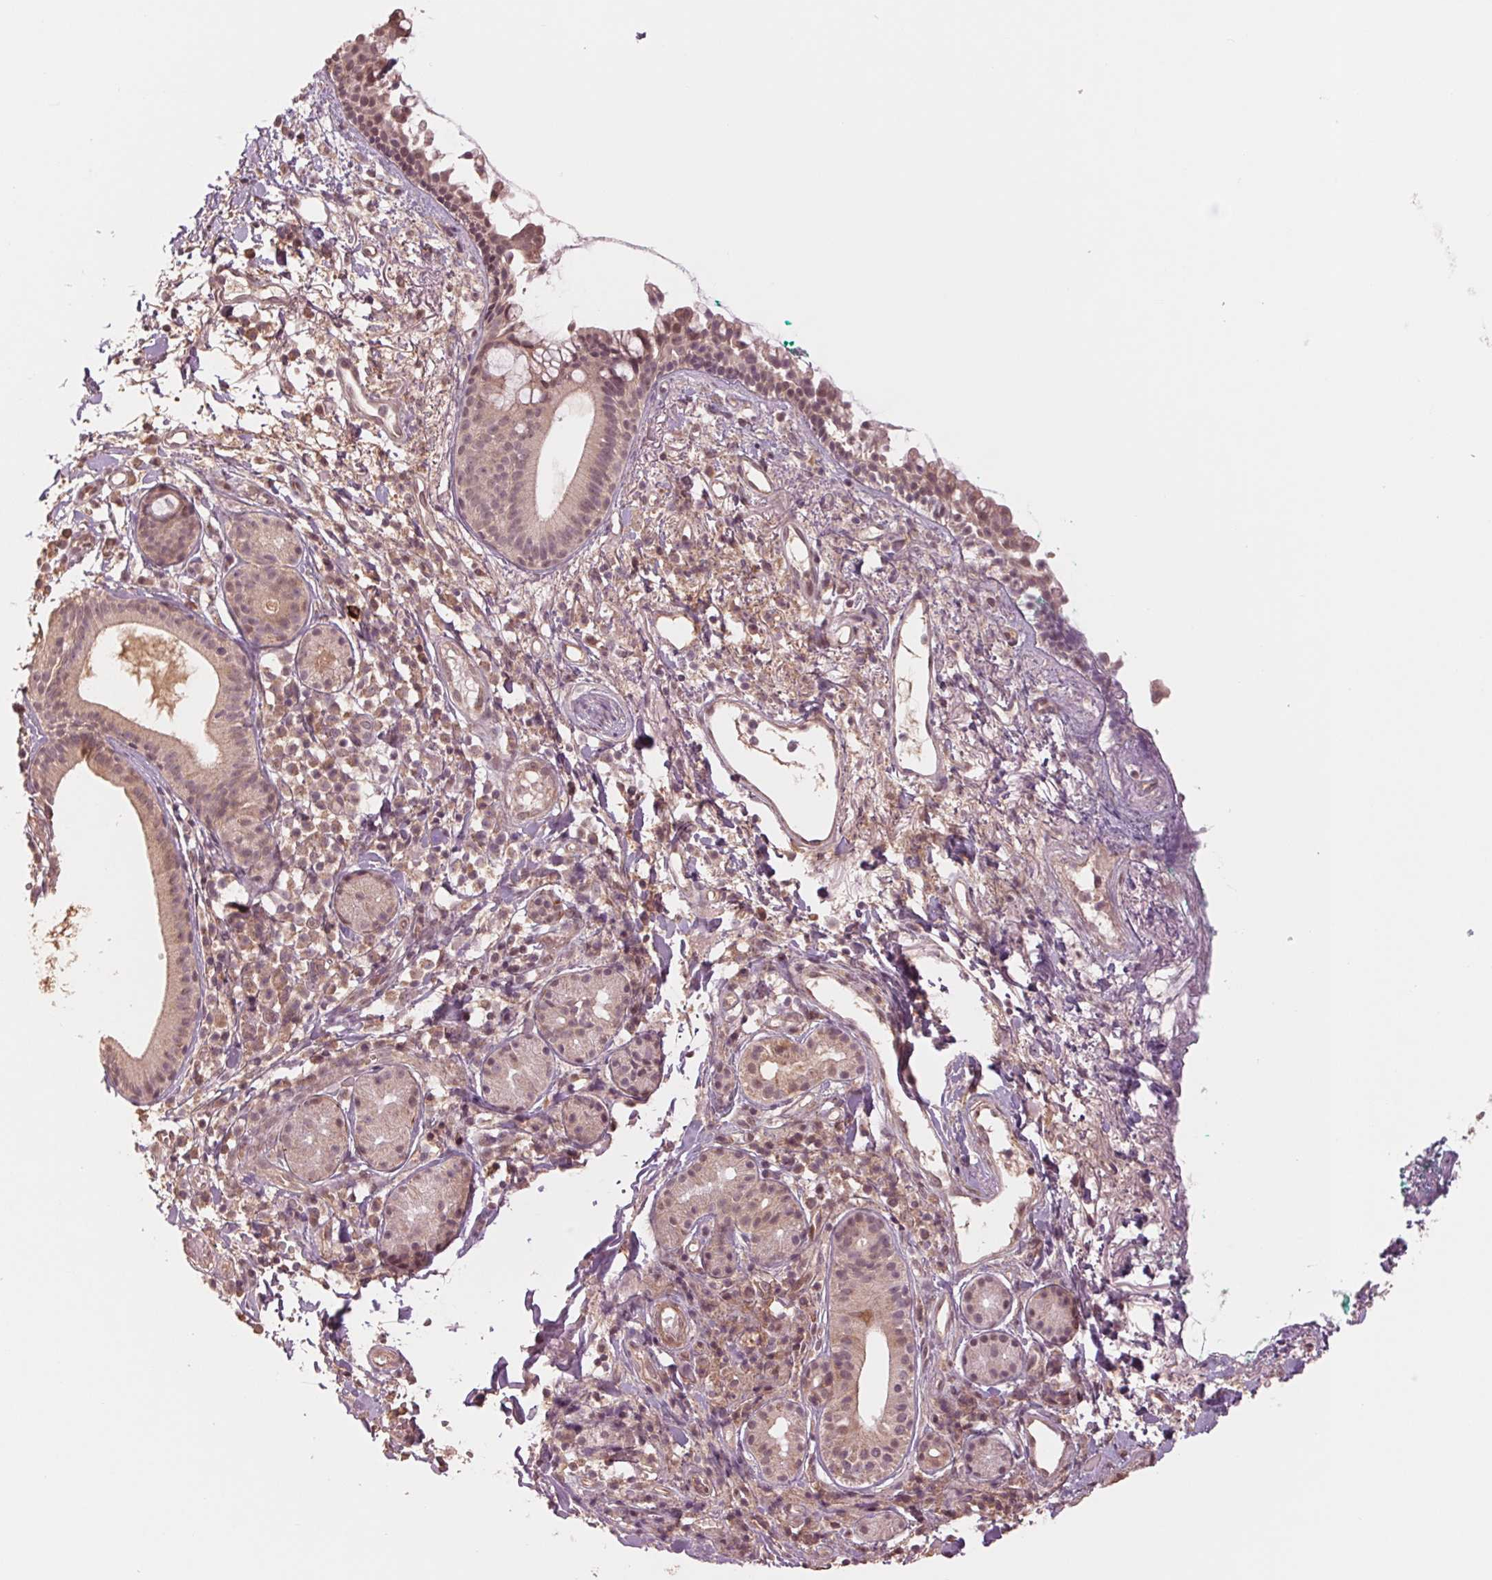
{"staining": {"intensity": "weak", "quantity": "25%-75%", "location": "cytoplasmic/membranous"}, "tissue": "nasopharynx", "cell_type": "Respiratory epithelial cells", "image_type": "normal", "snomed": [{"axis": "morphology", "description": "Normal tissue, NOS"}, {"axis": "morphology", "description": "Basal cell carcinoma"}, {"axis": "topography", "description": "Cartilage tissue"}, {"axis": "topography", "description": "Nasopharynx"}, {"axis": "topography", "description": "Oral tissue"}], "caption": "A brown stain shows weak cytoplasmic/membranous expression of a protein in respiratory epithelial cells of benign human nasopharynx.", "gene": "PPIAL4A", "patient": {"sex": "female", "age": 77}}